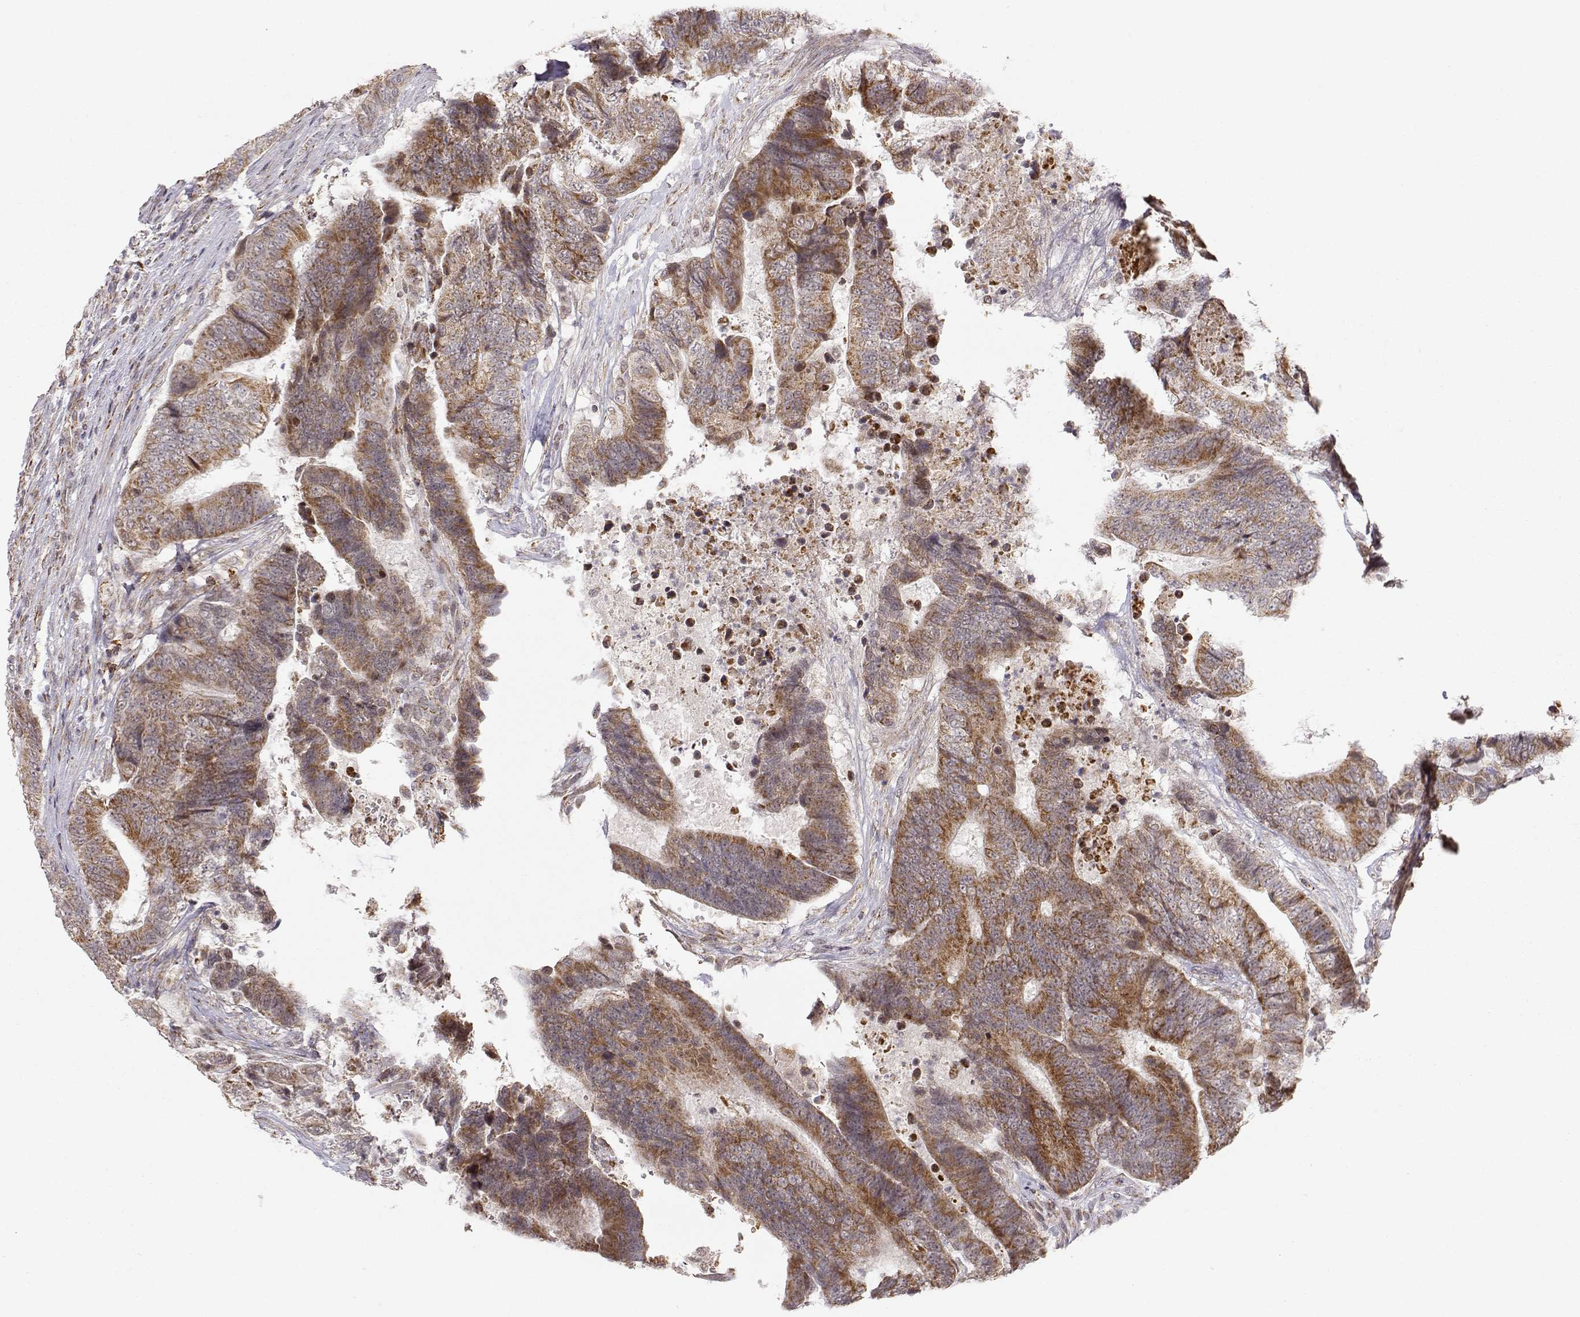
{"staining": {"intensity": "moderate", "quantity": ">75%", "location": "cytoplasmic/membranous"}, "tissue": "colorectal cancer", "cell_type": "Tumor cells", "image_type": "cancer", "snomed": [{"axis": "morphology", "description": "Adenocarcinoma, NOS"}, {"axis": "topography", "description": "Colon"}], "caption": "Human adenocarcinoma (colorectal) stained with a brown dye exhibits moderate cytoplasmic/membranous positive staining in approximately >75% of tumor cells.", "gene": "EXOG", "patient": {"sex": "female", "age": 48}}